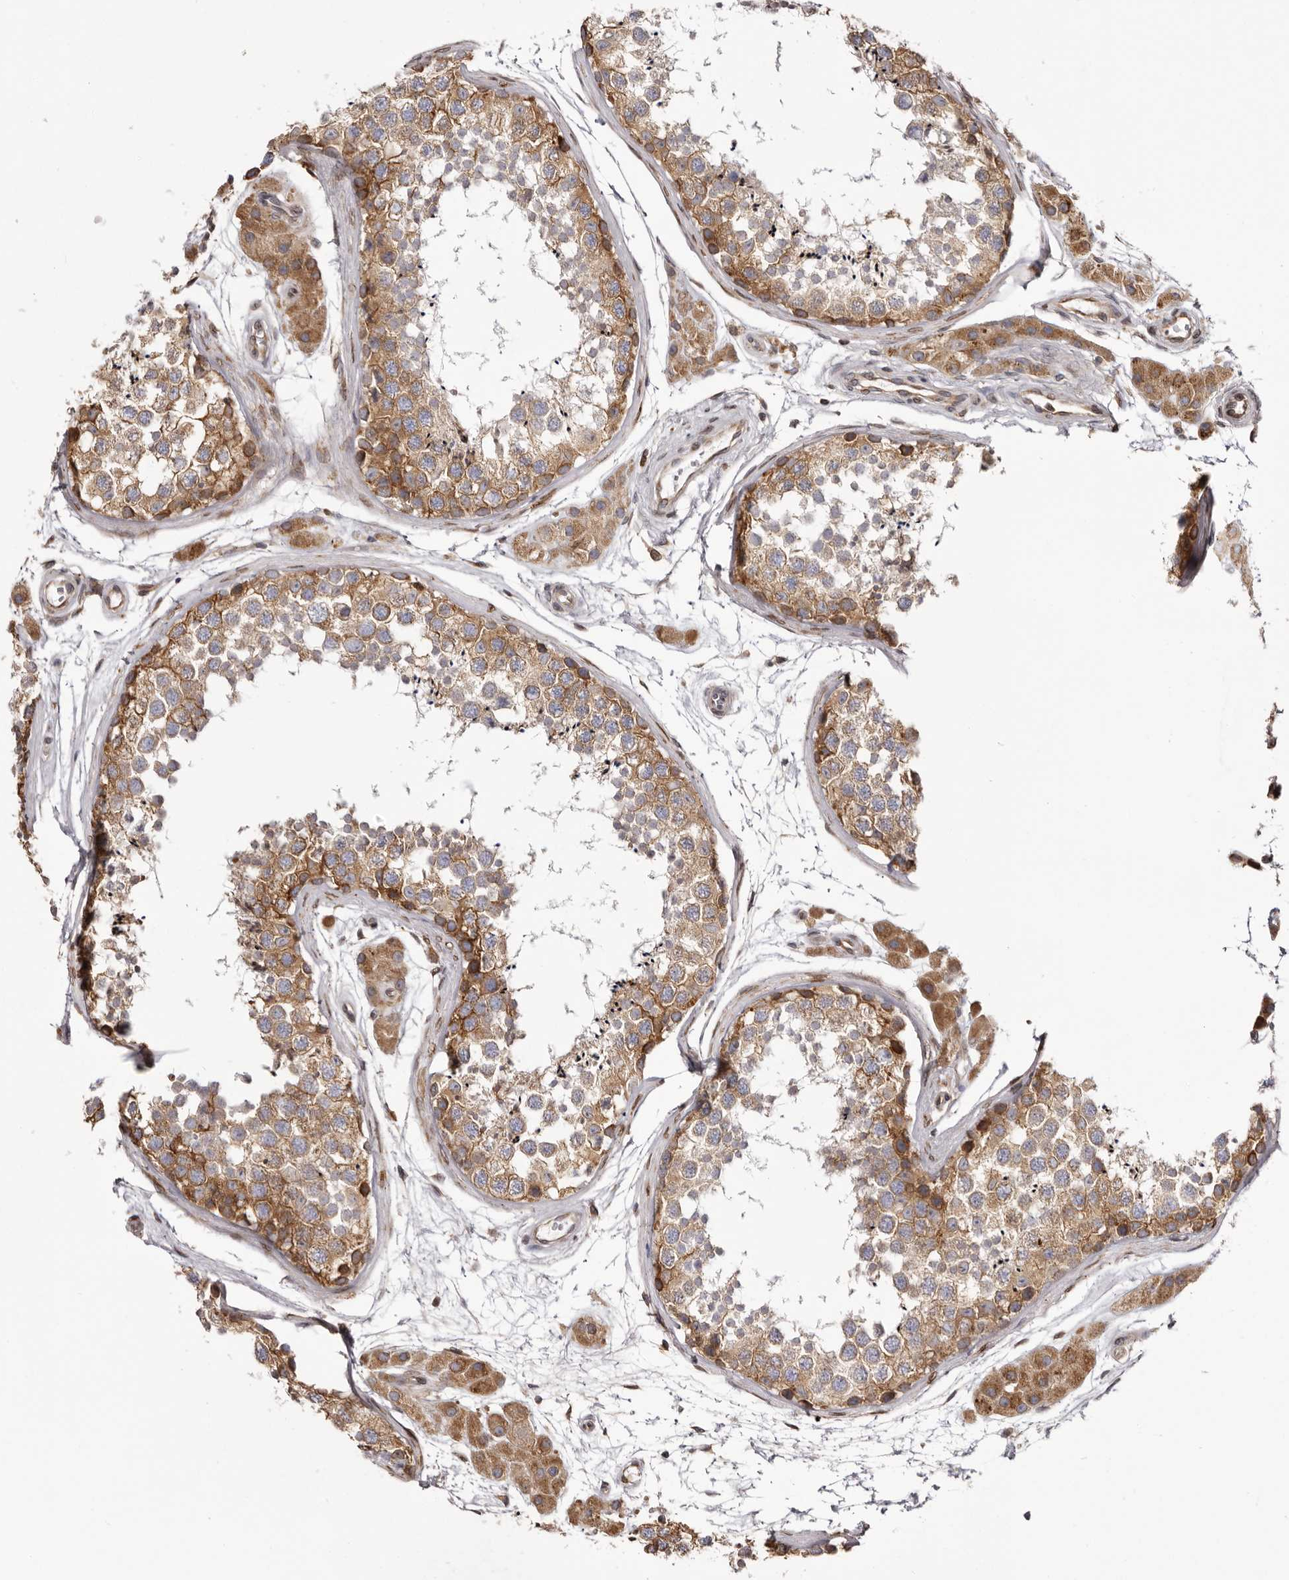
{"staining": {"intensity": "moderate", "quantity": ">75%", "location": "cytoplasmic/membranous"}, "tissue": "testis", "cell_type": "Cells in seminiferous ducts", "image_type": "normal", "snomed": [{"axis": "morphology", "description": "Normal tissue, NOS"}, {"axis": "topography", "description": "Testis"}], "caption": "Moderate cytoplasmic/membranous positivity for a protein is seen in about >75% of cells in seminiferous ducts of normal testis using immunohistochemistry.", "gene": "C4orf3", "patient": {"sex": "male", "age": 56}}